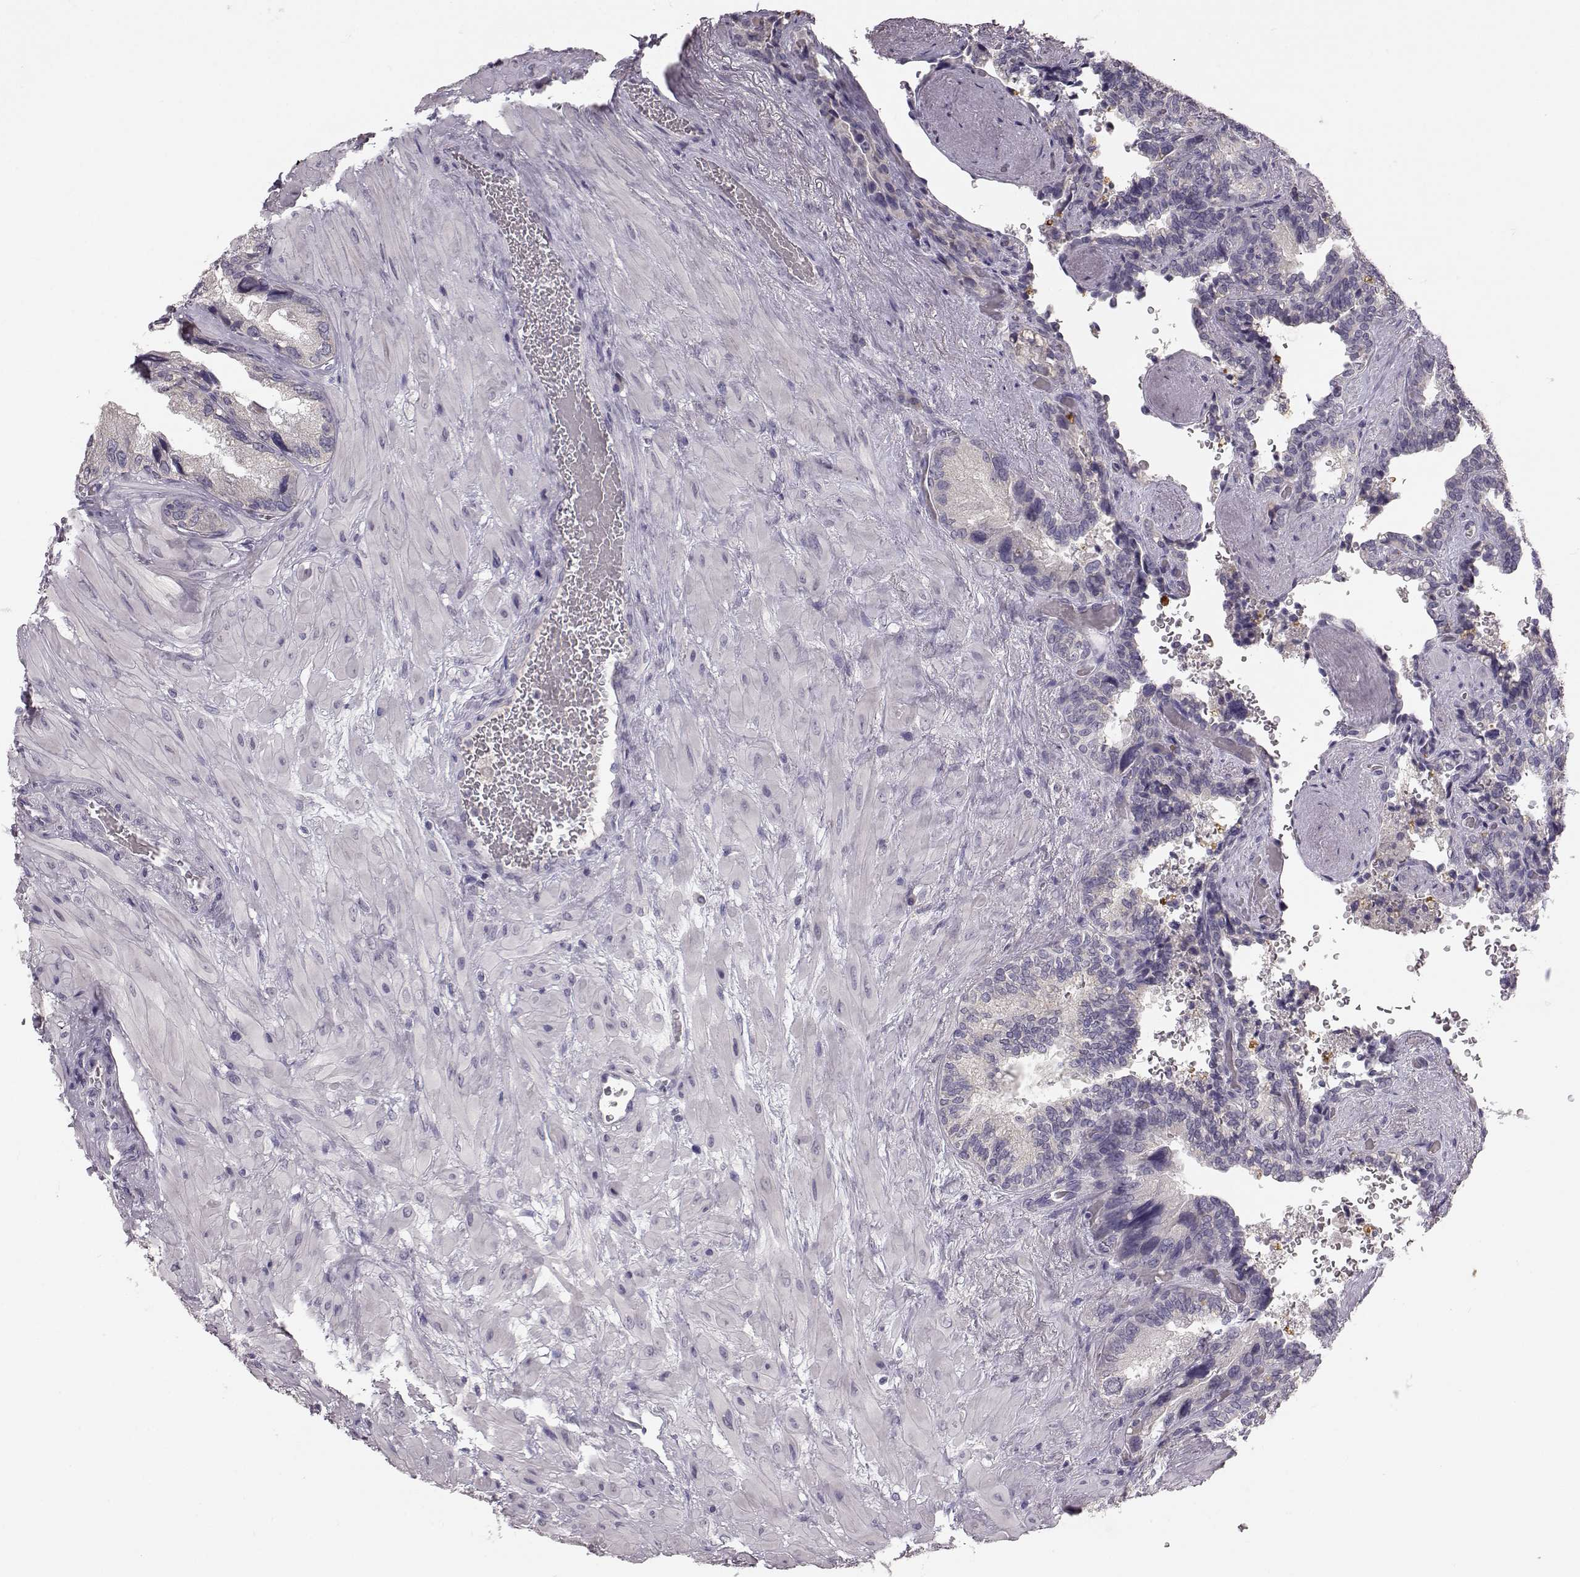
{"staining": {"intensity": "negative", "quantity": "none", "location": "none"}, "tissue": "seminal vesicle", "cell_type": "Glandular cells", "image_type": "normal", "snomed": [{"axis": "morphology", "description": "Normal tissue, NOS"}, {"axis": "topography", "description": "Seminal veicle"}], "caption": "Immunohistochemistry (IHC) micrograph of unremarkable seminal vesicle stained for a protein (brown), which demonstrates no expression in glandular cells.", "gene": "BFSP2", "patient": {"sex": "male", "age": 69}}